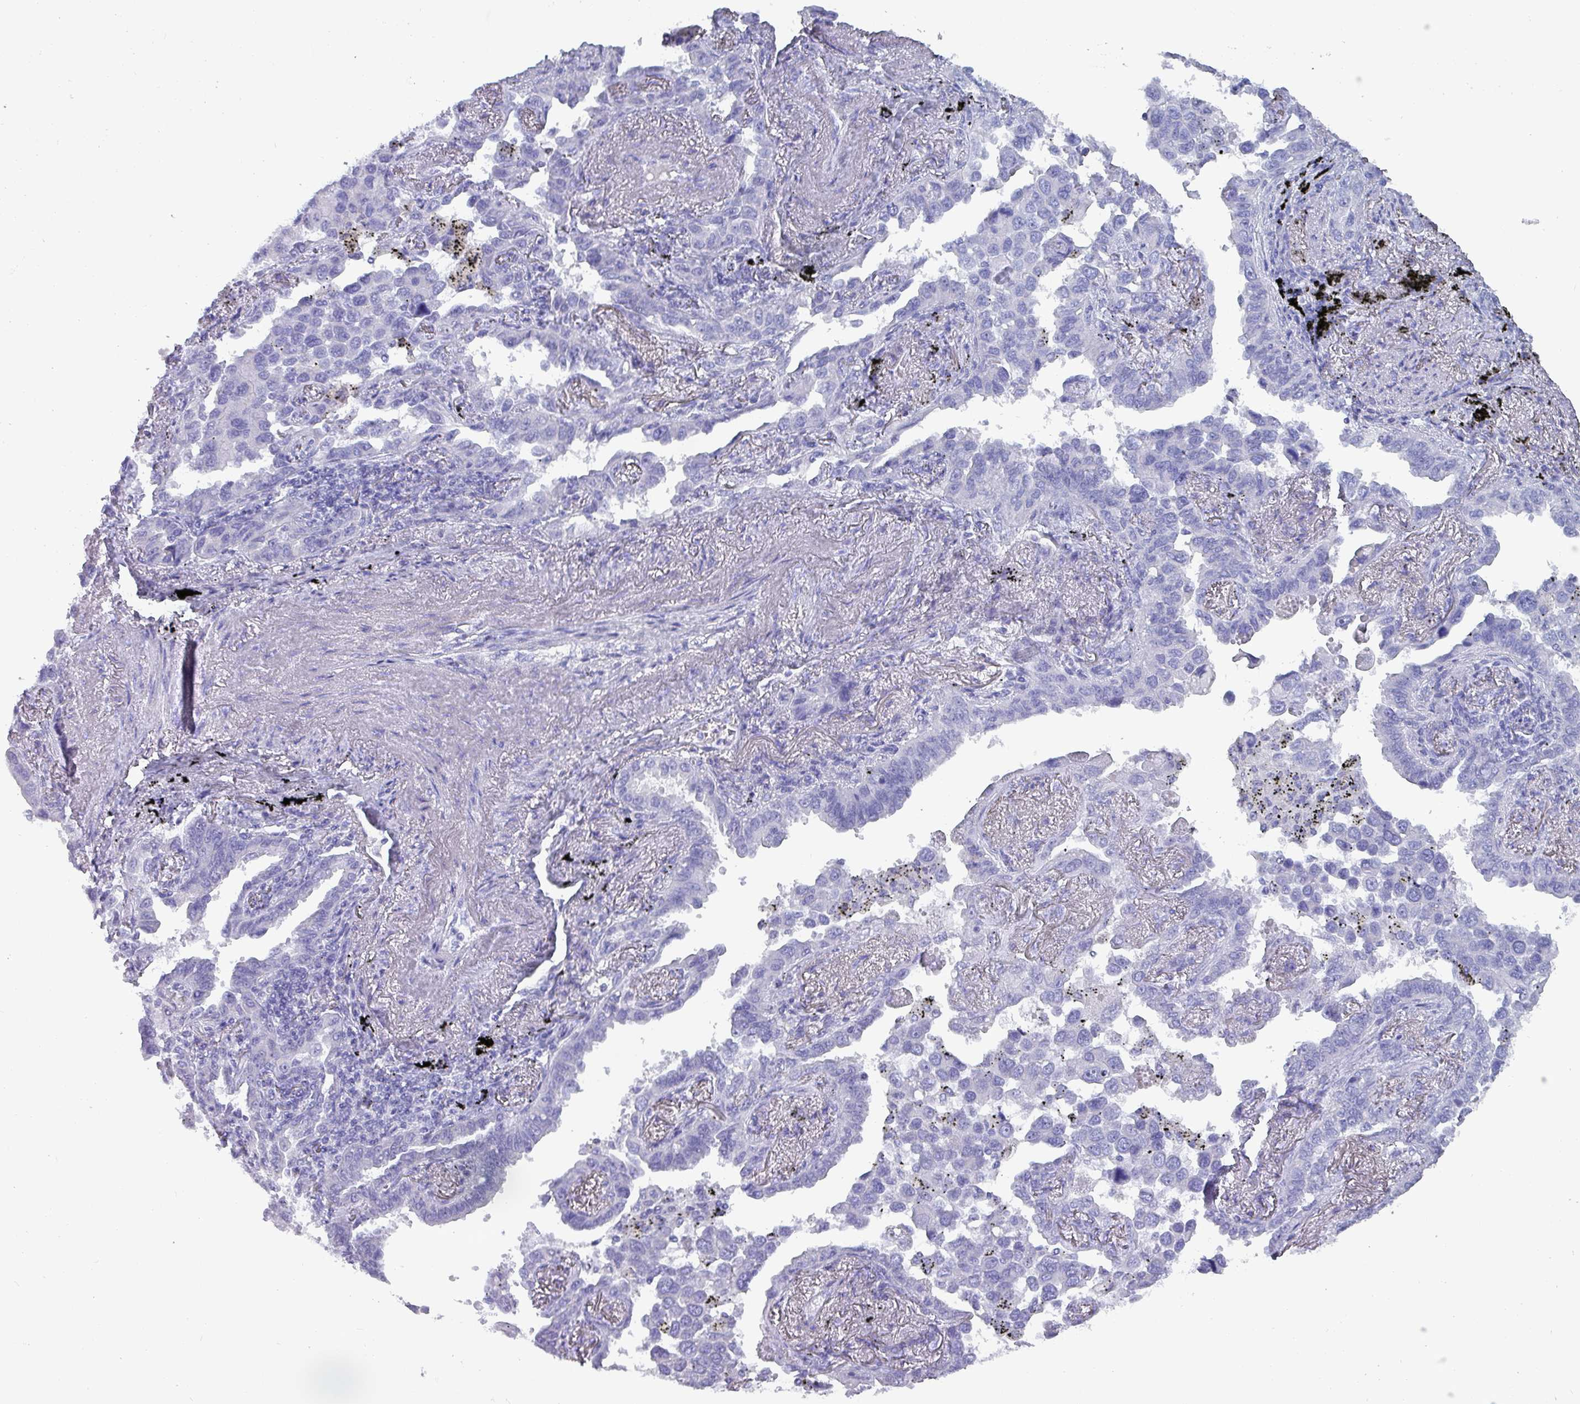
{"staining": {"intensity": "negative", "quantity": "none", "location": "none"}, "tissue": "lung cancer", "cell_type": "Tumor cells", "image_type": "cancer", "snomed": [{"axis": "morphology", "description": "Adenocarcinoma, NOS"}, {"axis": "topography", "description": "Lung"}], "caption": "This is an IHC micrograph of adenocarcinoma (lung). There is no positivity in tumor cells.", "gene": "INS-IGF2", "patient": {"sex": "male", "age": 67}}